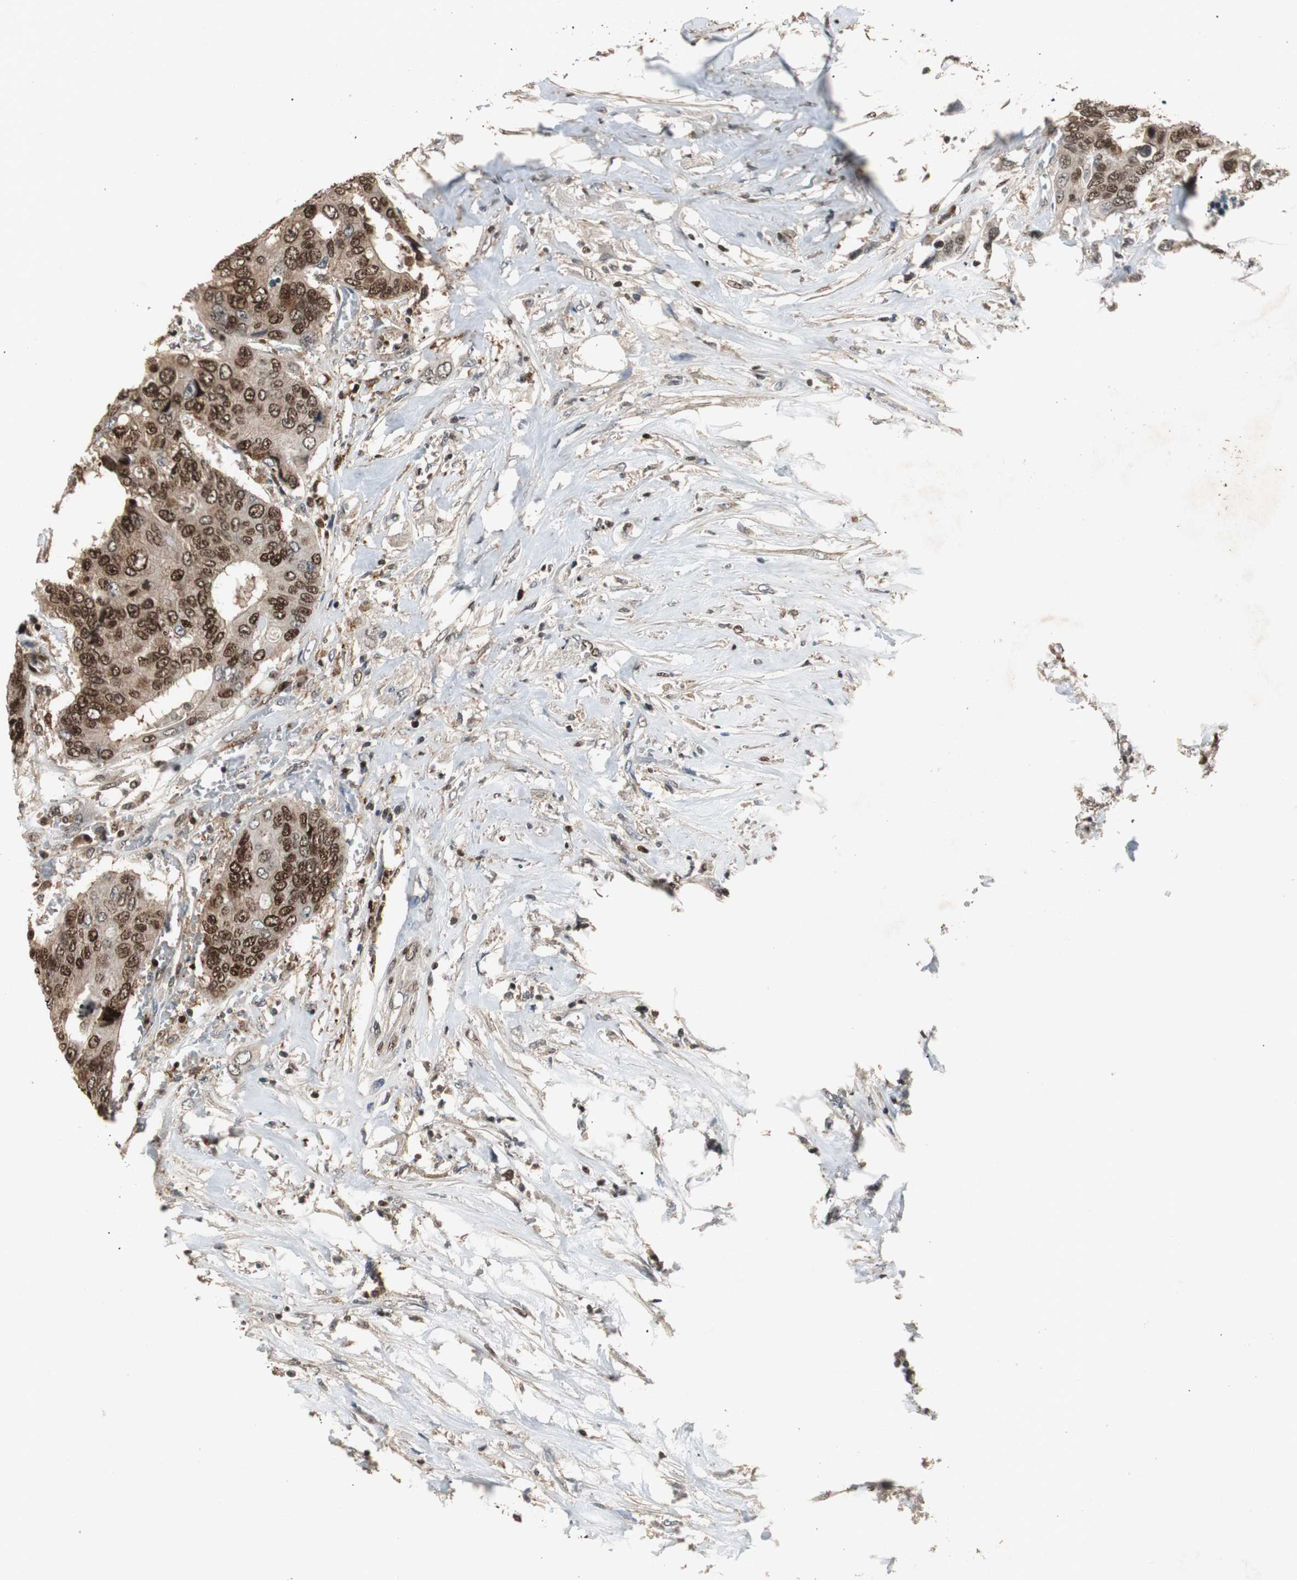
{"staining": {"intensity": "strong", "quantity": ">75%", "location": "nuclear"}, "tissue": "colorectal cancer", "cell_type": "Tumor cells", "image_type": "cancer", "snomed": [{"axis": "morphology", "description": "Adenocarcinoma, NOS"}, {"axis": "topography", "description": "Rectum"}], "caption": "There is high levels of strong nuclear staining in tumor cells of colorectal cancer, as demonstrated by immunohistochemical staining (brown color).", "gene": "FEN1", "patient": {"sex": "male", "age": 55}}